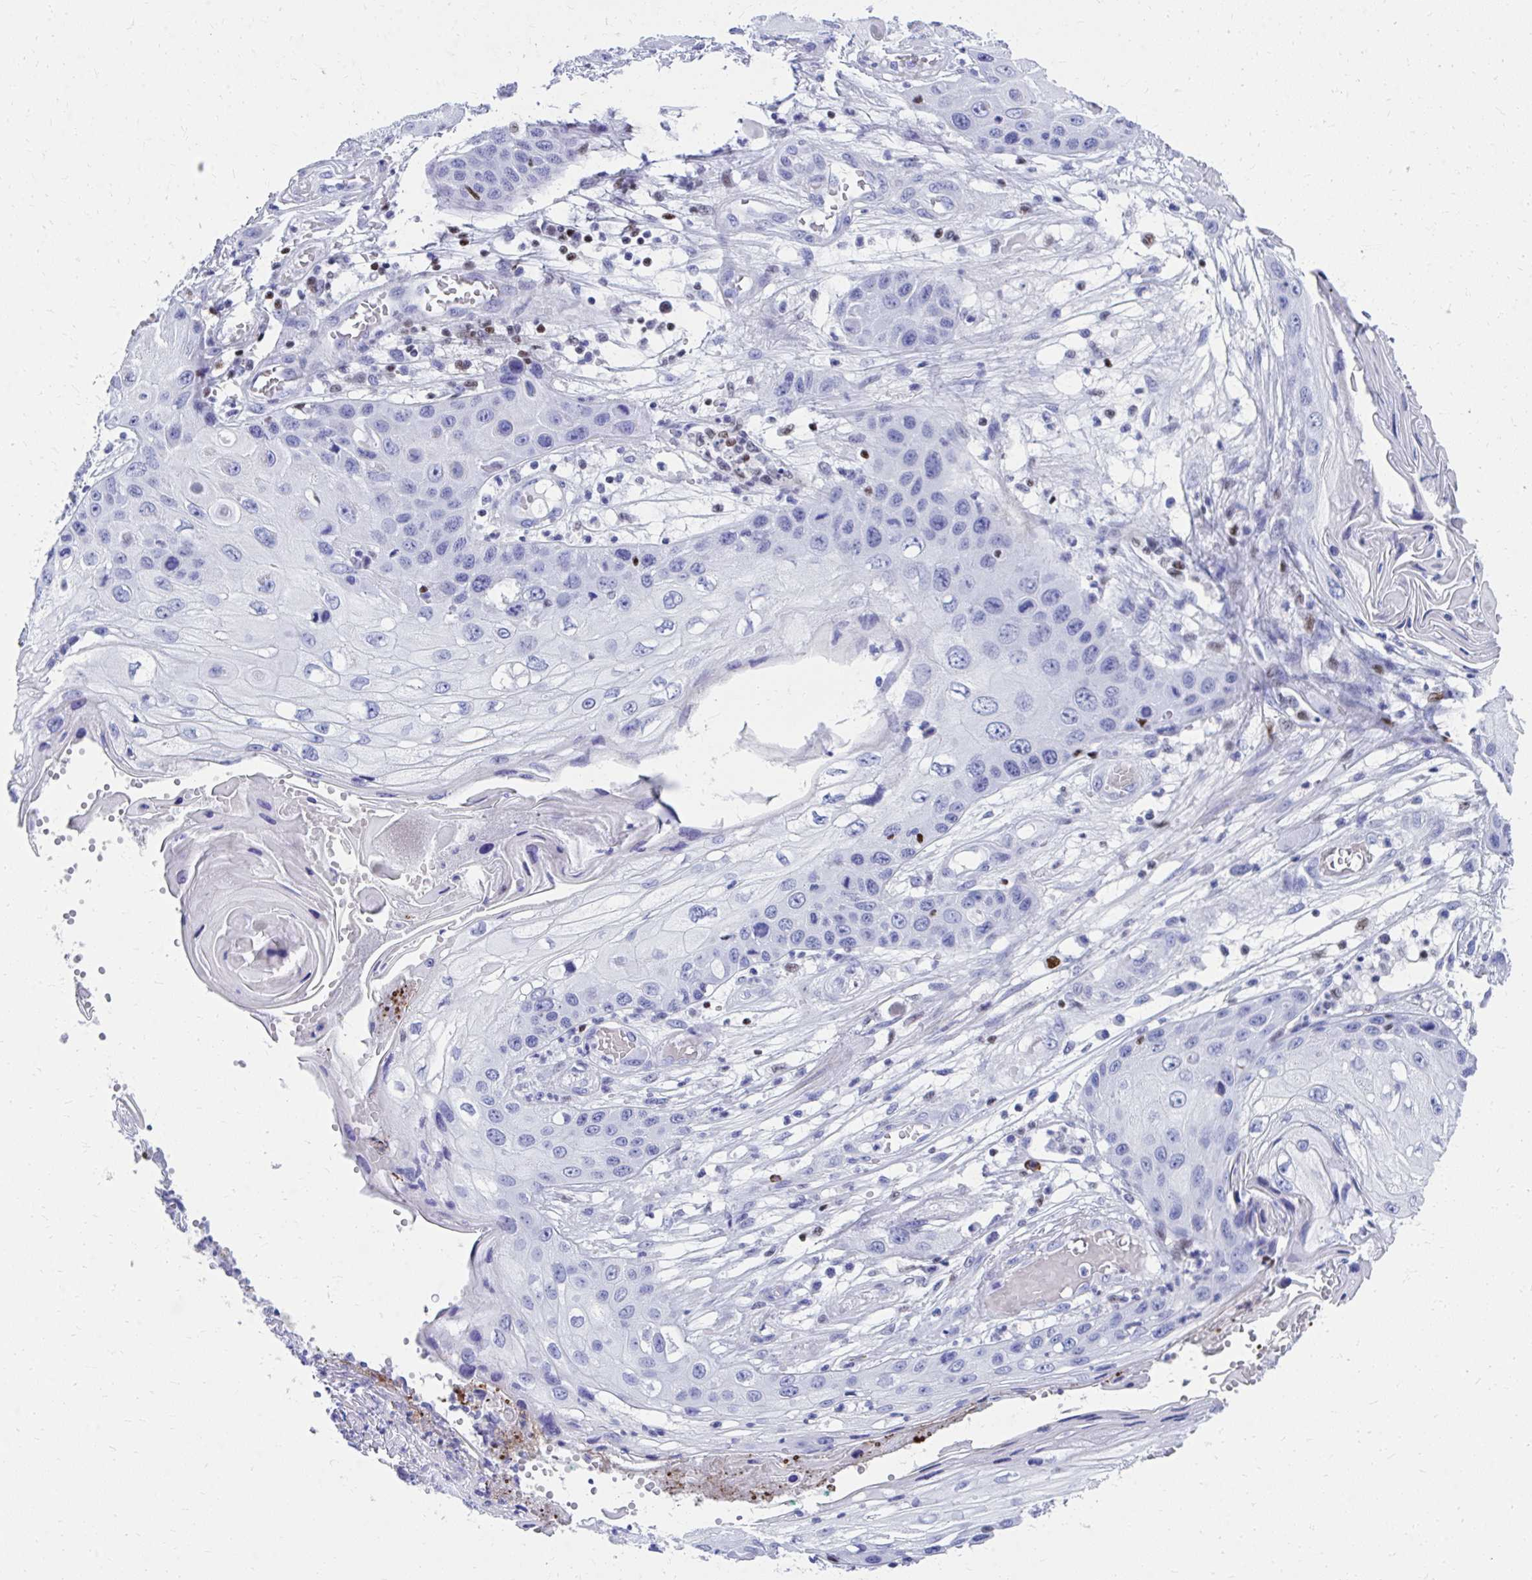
{"staining": {"intensity": "negative", "quantity": "none", "location": "none"}, "tissue": "skin cancer", "cell_type": "Tumor cells", "image_type": "cancer", "snomed": [{"axis": "morphology", "description": "Squamous cell carcinoma, NOS"}, {"axis": "topography", "description": "Skin"}, {"axis": "topography", "description": "Vulva"}], "caption": "Image shows no protein expression in tumor cells of skin cancer (squamous cell carcinoma) tissue.", "gene": "RUNX3", "patient": {"sex": "female", "age": 44}}